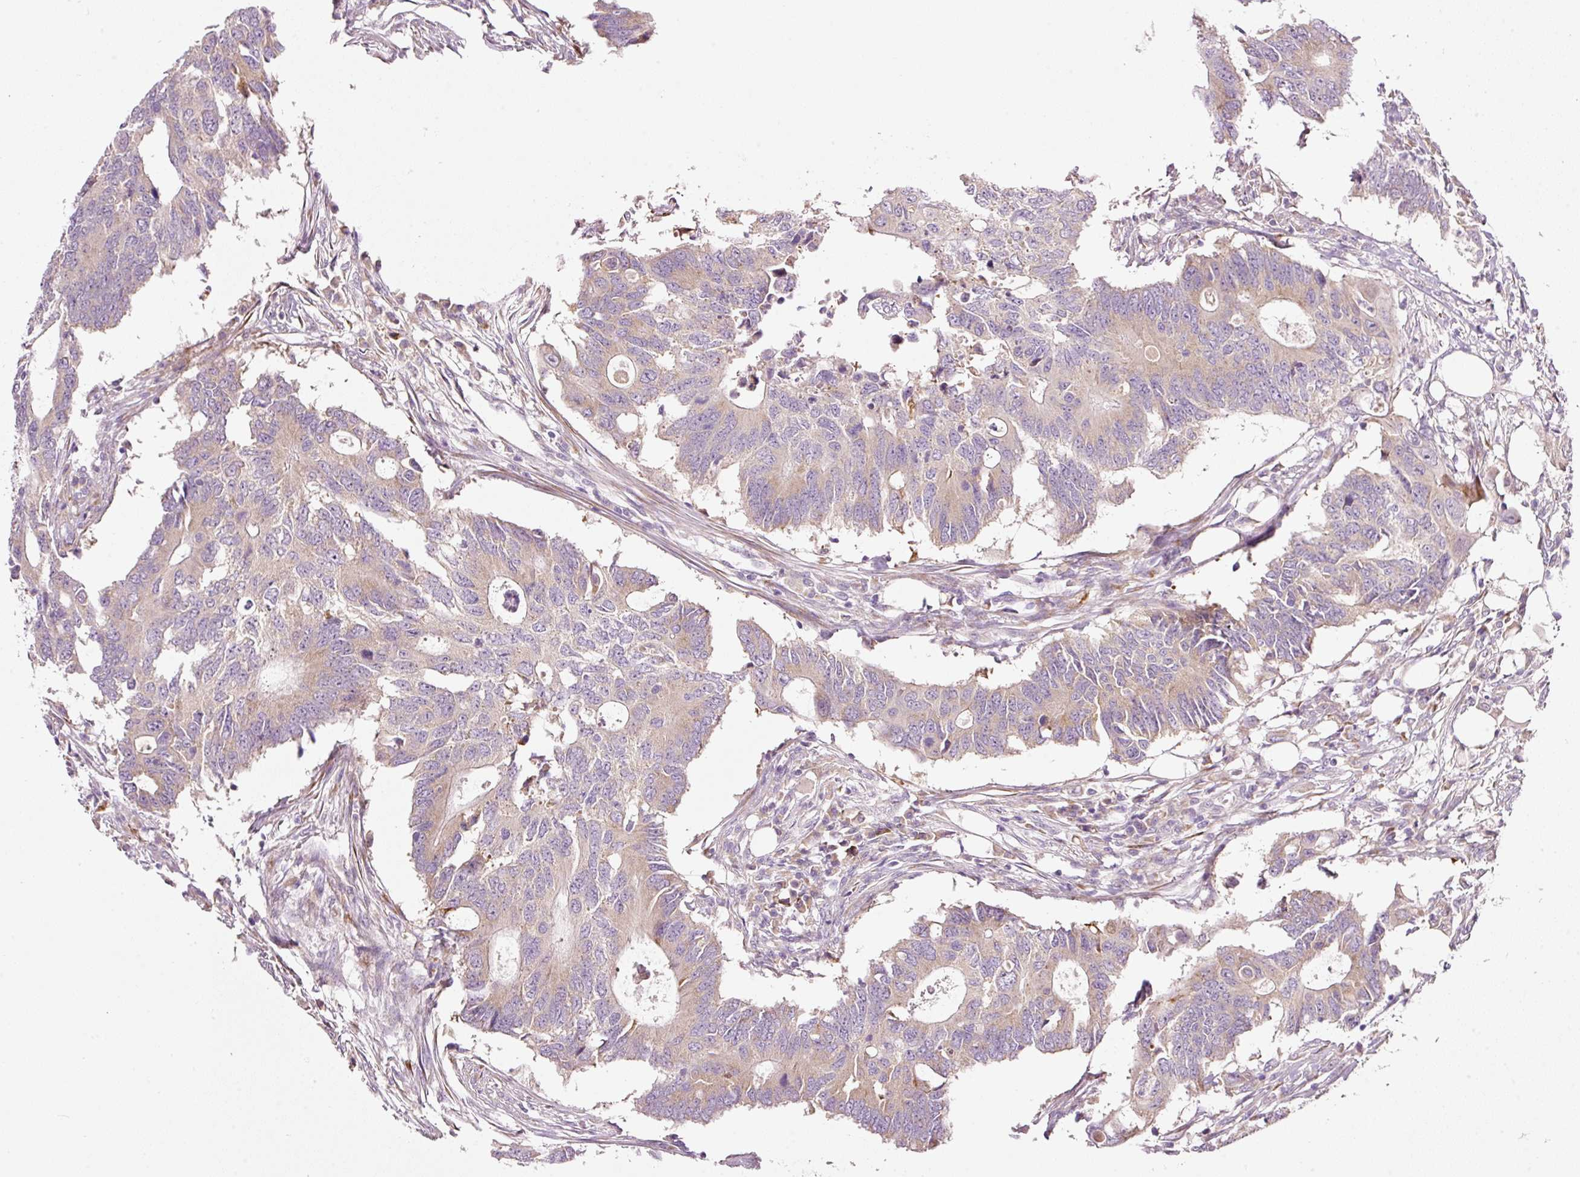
{"staining": {"intensity": "negative", "quantity": "none", "location": "none"}, "tissue": "colorectal cancer", "cell_type": "Tumor cells", "image_type": "cancer", "snomed": [{"axis": "morphology", "description": "Adenocarcinoma, NOS"}, {"axis": "topography", "description": "Colon"}], "caption": "Immunohistochemical staining of human adenocarcinoma (colorectal) demonstrates no significant positivity in tumor cells.", "gene": "RSPO2", "patient": {"sex": "male", "age": 71}}